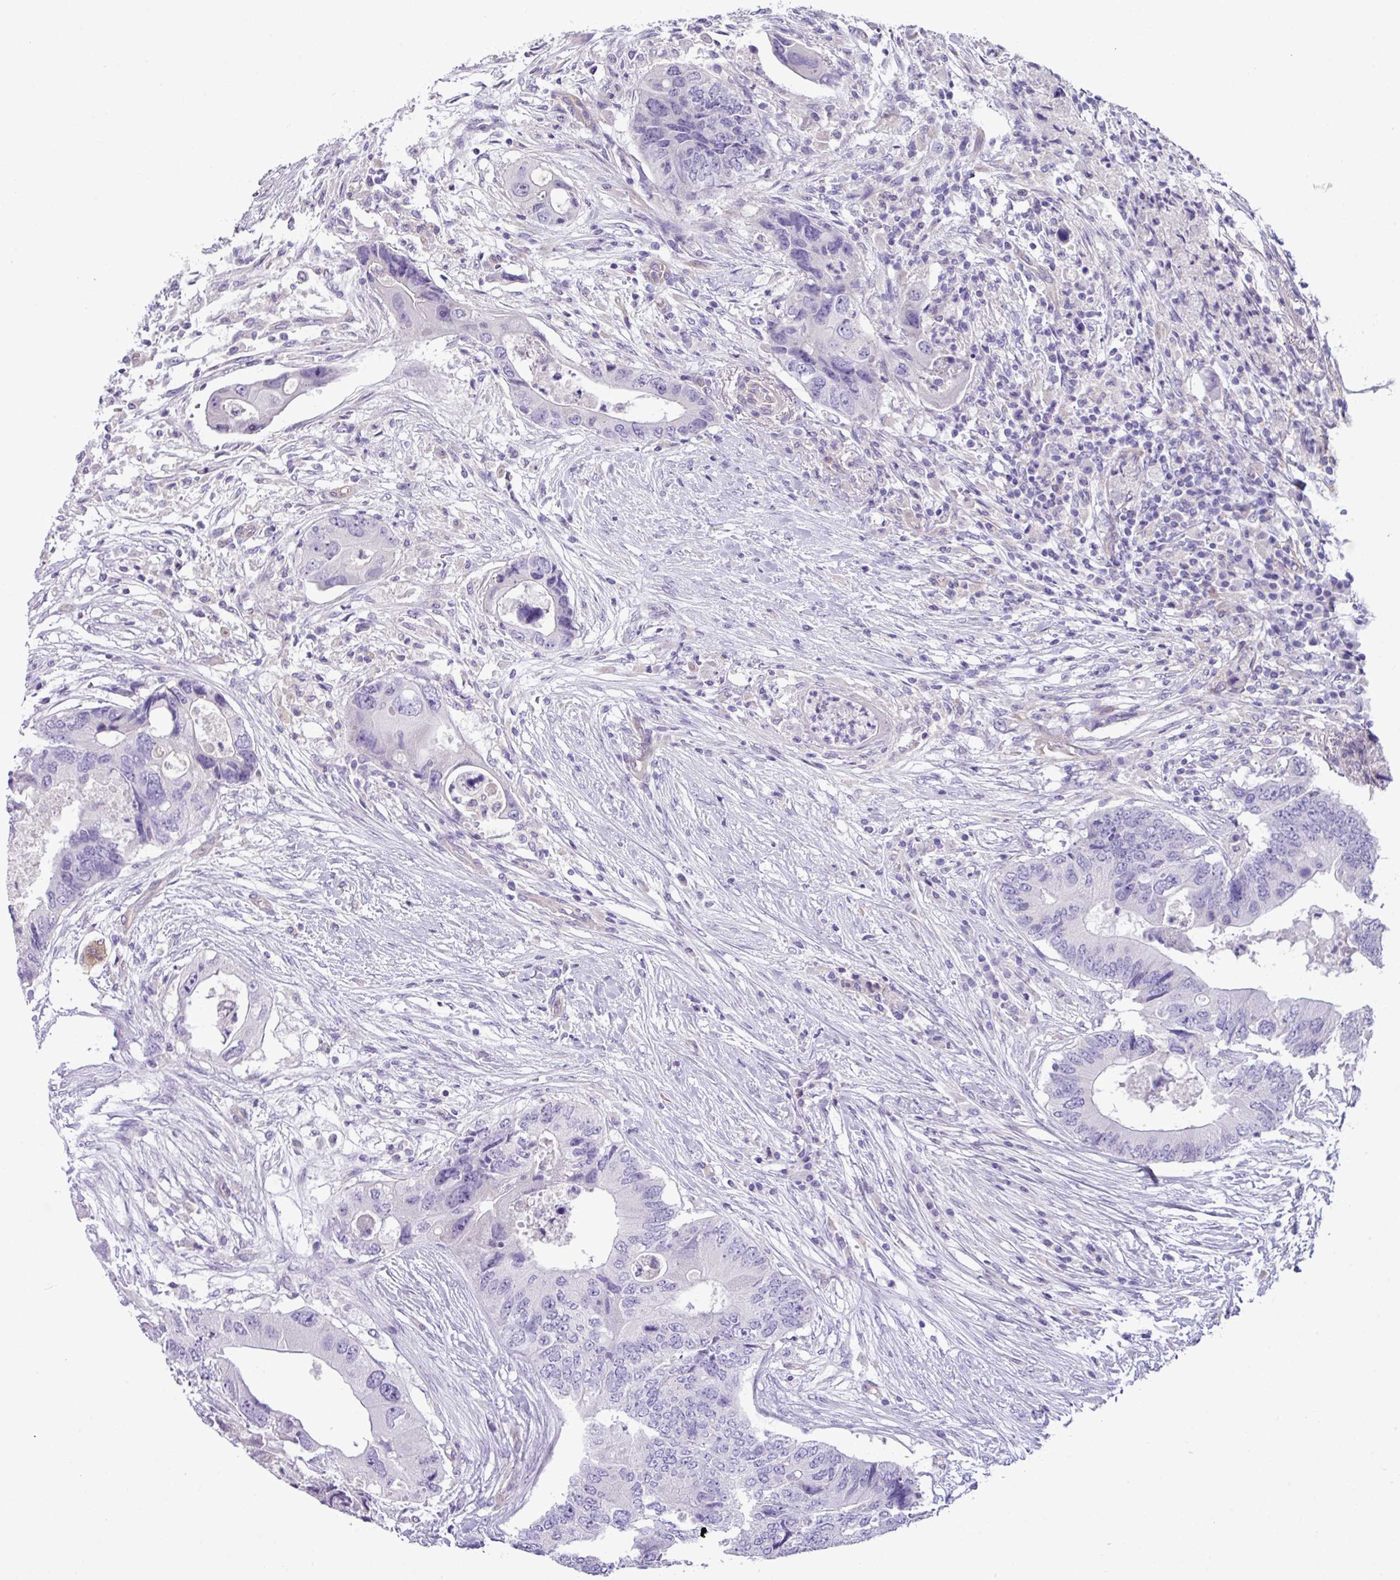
{"staining": {"intensity": "negative", "quantity": "none", "location": "none"}, "tissue": "colorectal cancer", "cell_type": "Tumor cells", "image_type": "cancer", "snomed": [{"axis": "morphology", "description": "Adenocarcinoma, NOS"}, {"axis": "topography", "description": "Colon"}], "caption": "IHC photomicrograph of neoplastic tissue: human colorectal cancer stained with DAB demonstrates no significant protein staining in tumor cells. The staining is performed using DAB brown chromogen with nuclei counter-stained in using hematoxylin.", "gene": "KIRREL3", "patient": {"sex": "male", "age": 71}}